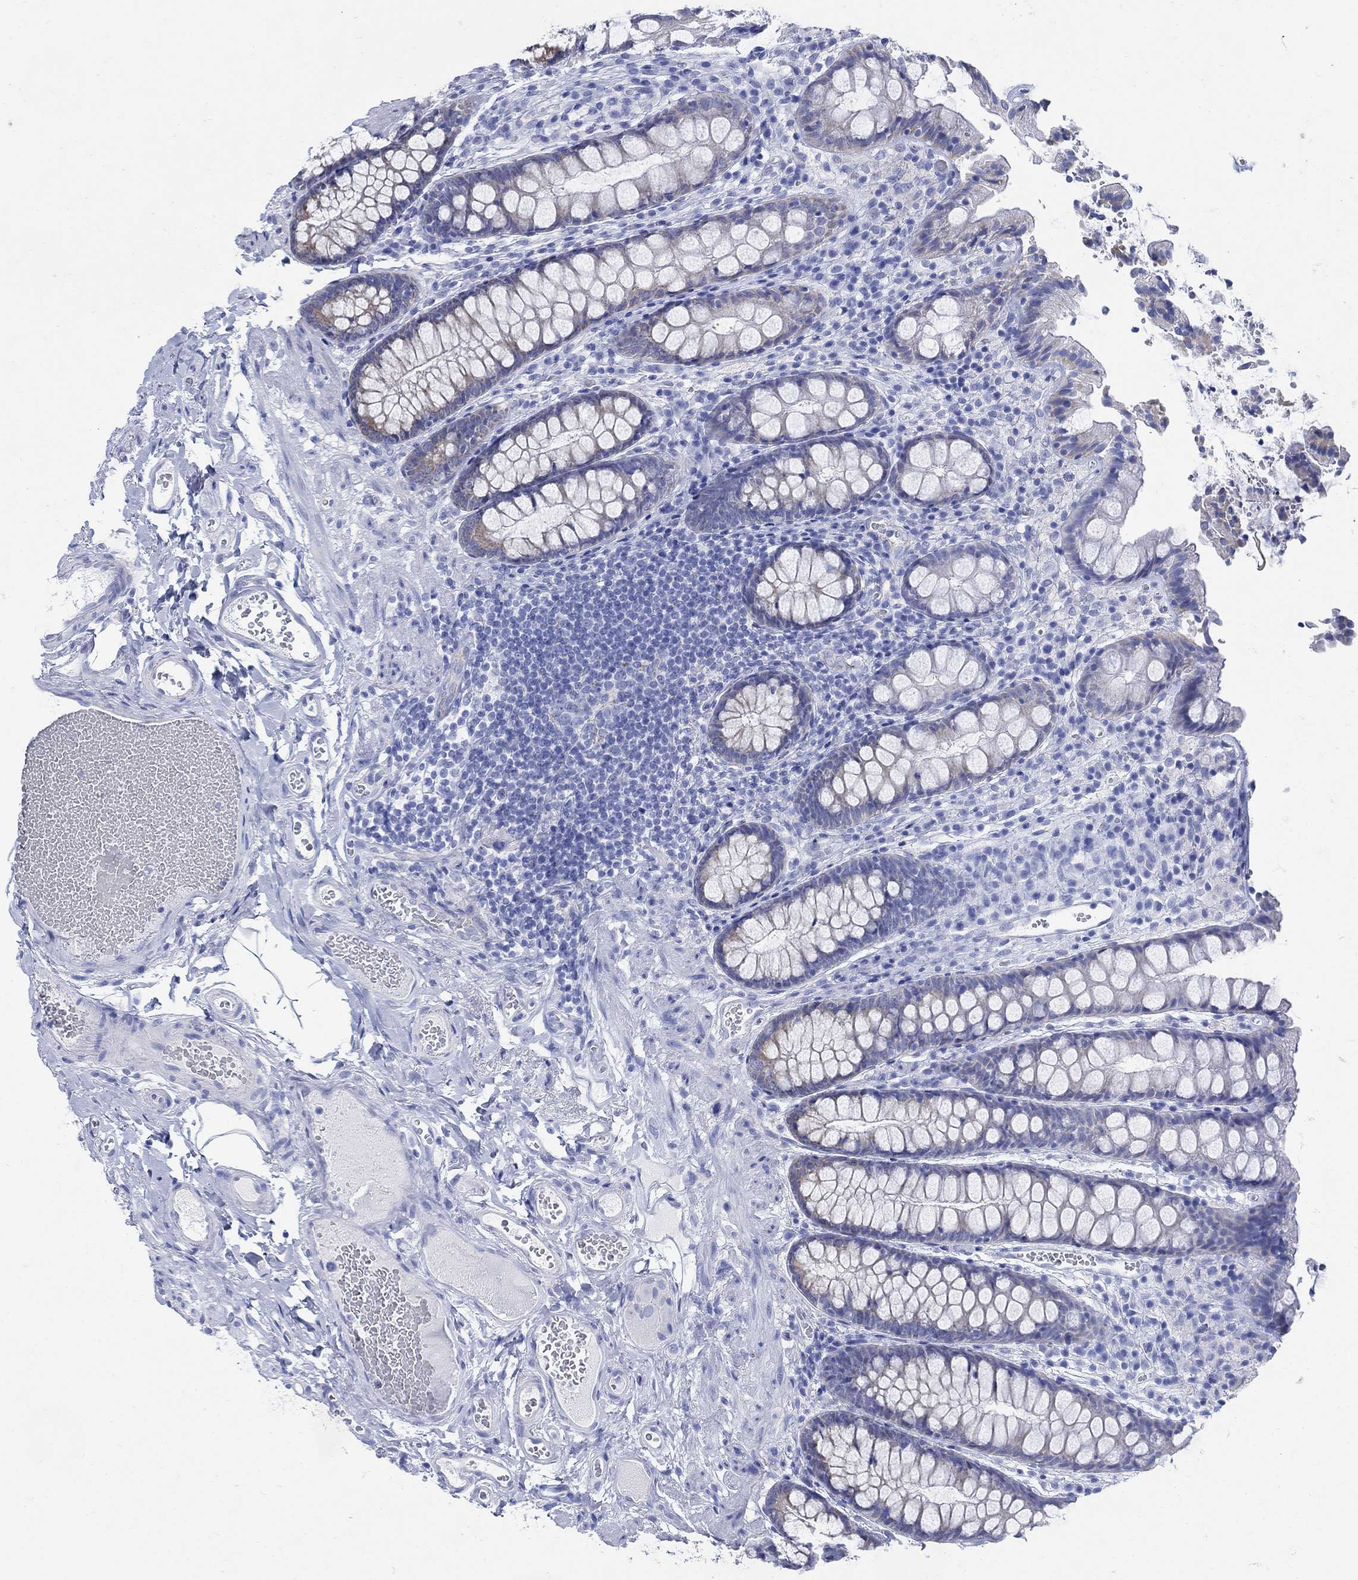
{"staining": {"intensity": "negative", "quantity": "none", "location": "none"}, "tissue": "colon", "cell_type": "Endothelial cells", "image_type": "normal", "snomed": [{"axis": "morphology", "description": "Normal tissue, NOS"}, {"axis": "topography", "description": "Colon"}], "caption": "DAB (3,3'-diaminobenzidine) immunohistochemical staining of benign colon displays no significant positivity in endothelial cells.", "gene": "ZDHHC14", "patient": {"sex": "female", "age": 86}}